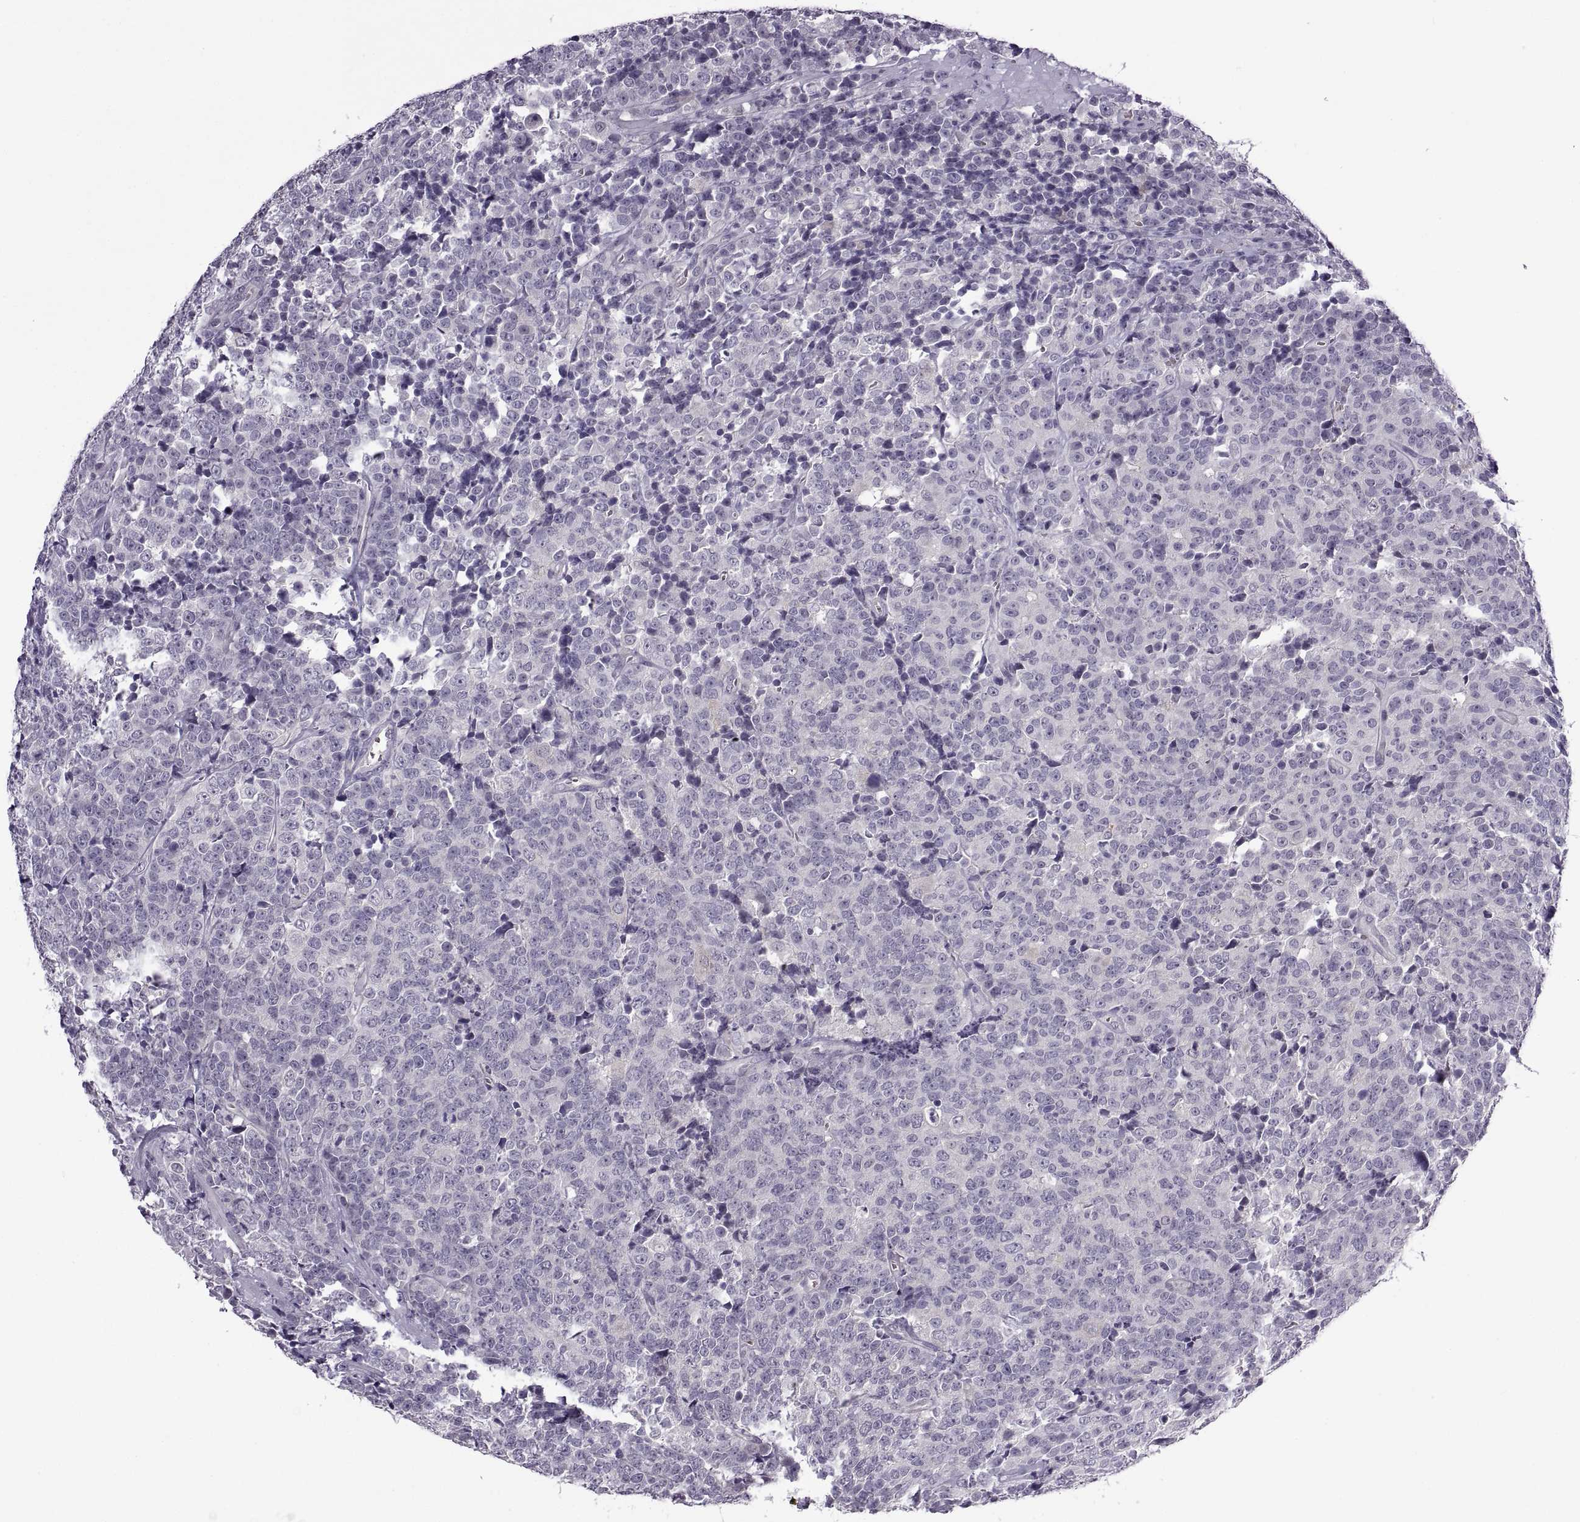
{"staining": {"intensity": "negative", "quantity": "none", "location": "none"}, "tissue": "prostate cancer", "cell_type": "Tumor cells", "image_type": "cancer", "snomed": [{"axis": "morphology", "description": "Adenocarcinoma, NOS"}, {"axis": "topography", "description": "Prostate"}], "caption": "High power microscopy histopathology image of an immunohistochemistry (IHC) micrograph of prostate cancer, revealing no significant positivity in tumor cells.", "gene": "MEIOC", "patient": {"sex": "male", "age": 67}}